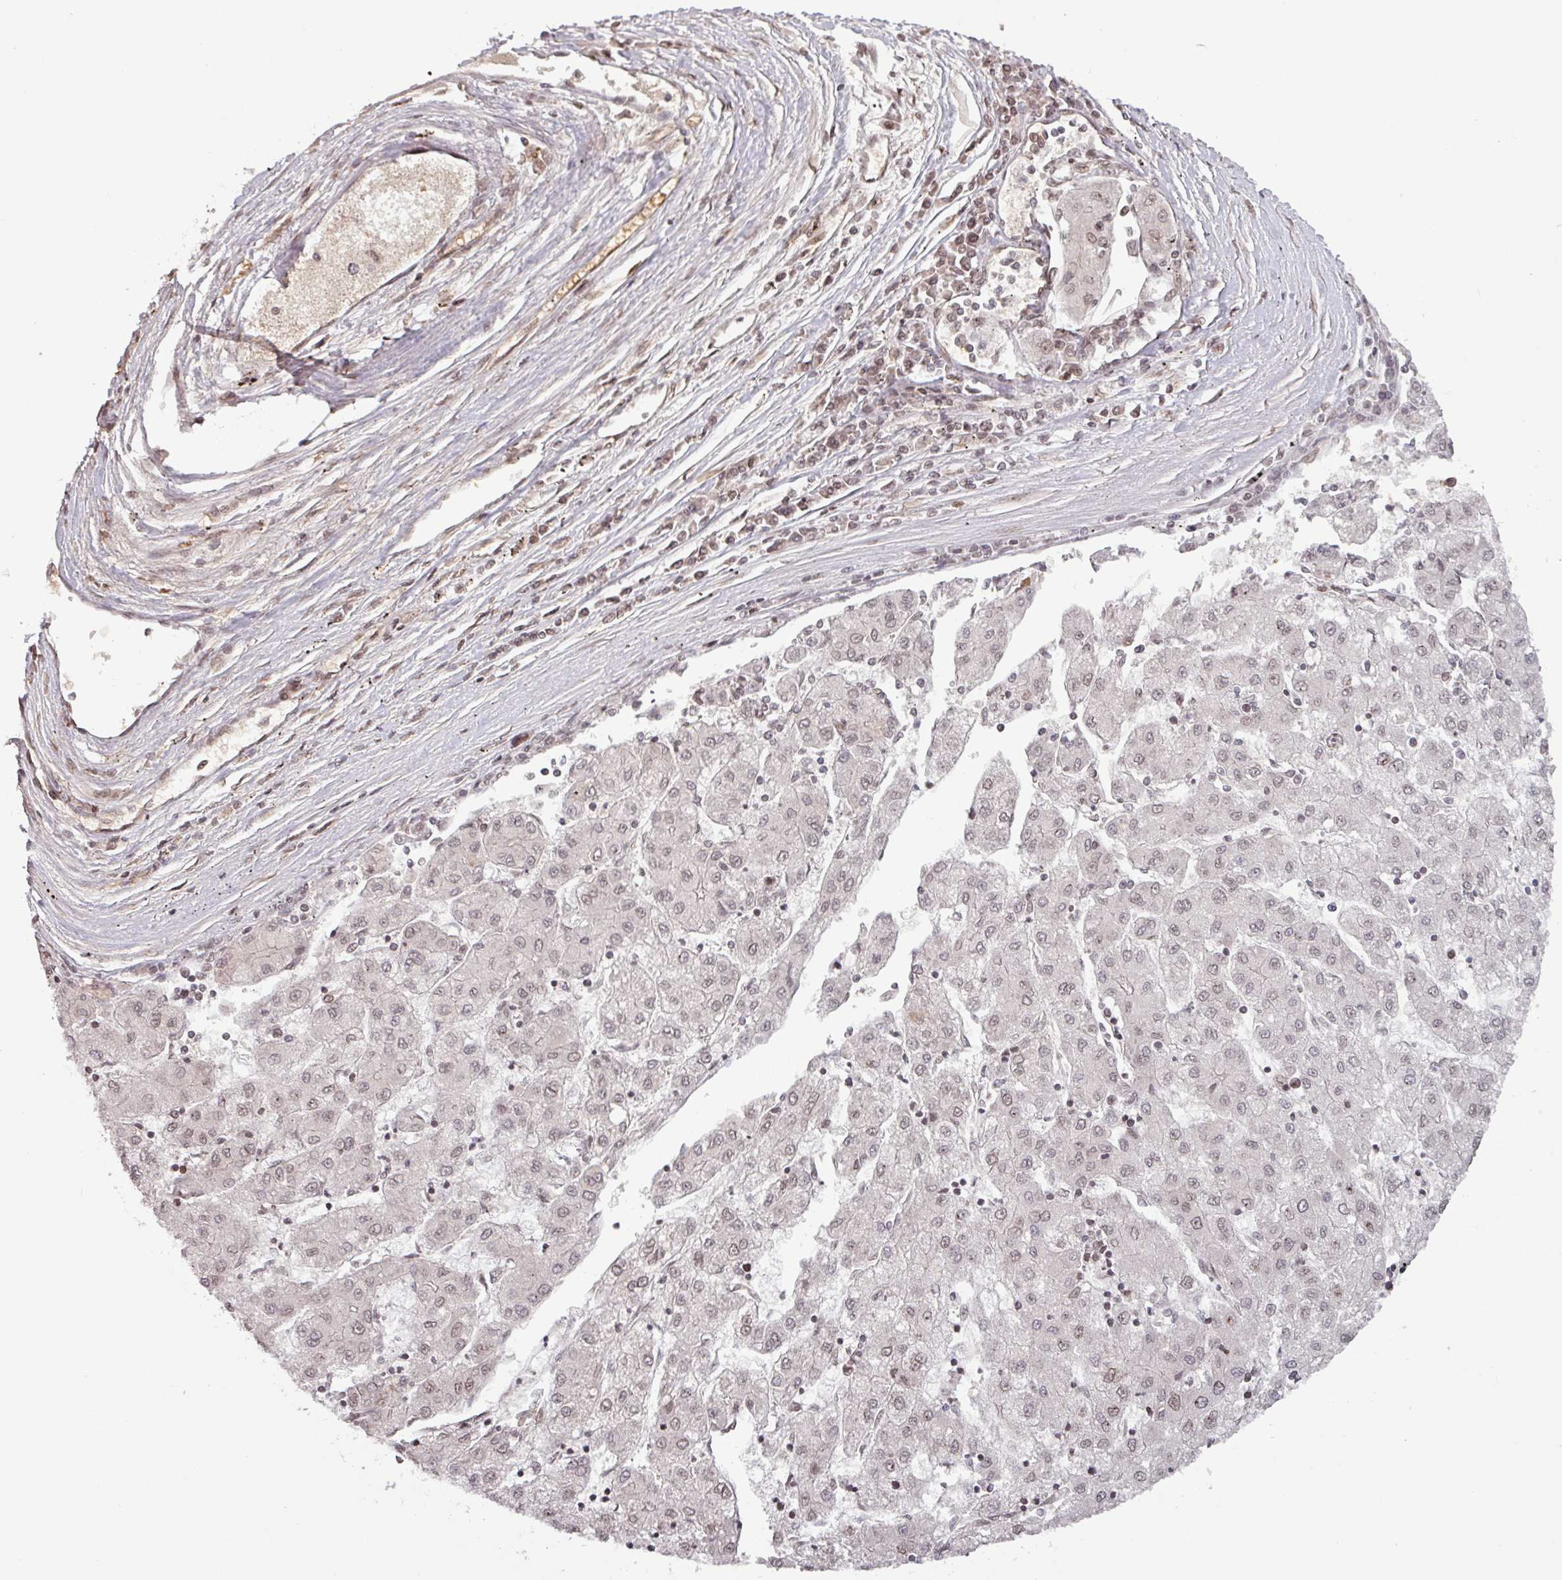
{"staining": {"intensity": "negative", "quantity": "none", "location": "none"}, "tissue": "liver cancer", "cell_type": "Tumor cells", "image_type": "cancer", "snomed": [{"axis": "morphology", "description": "Carcinoma, Hepatocellular, NOS"}, {"axis": "topography", "description": "Liver"}], "caption": "Image shows no protein expression in tumor cells of liver hepatocellular carcinoma tissue. (DAB (3,3'-diaminobenzidine) immunohistochemistry (IHC) visualized using brightfield microscopy, high magnification).", "gene": "RBM4B", "patient": {"sex": "male", "age": 72}}